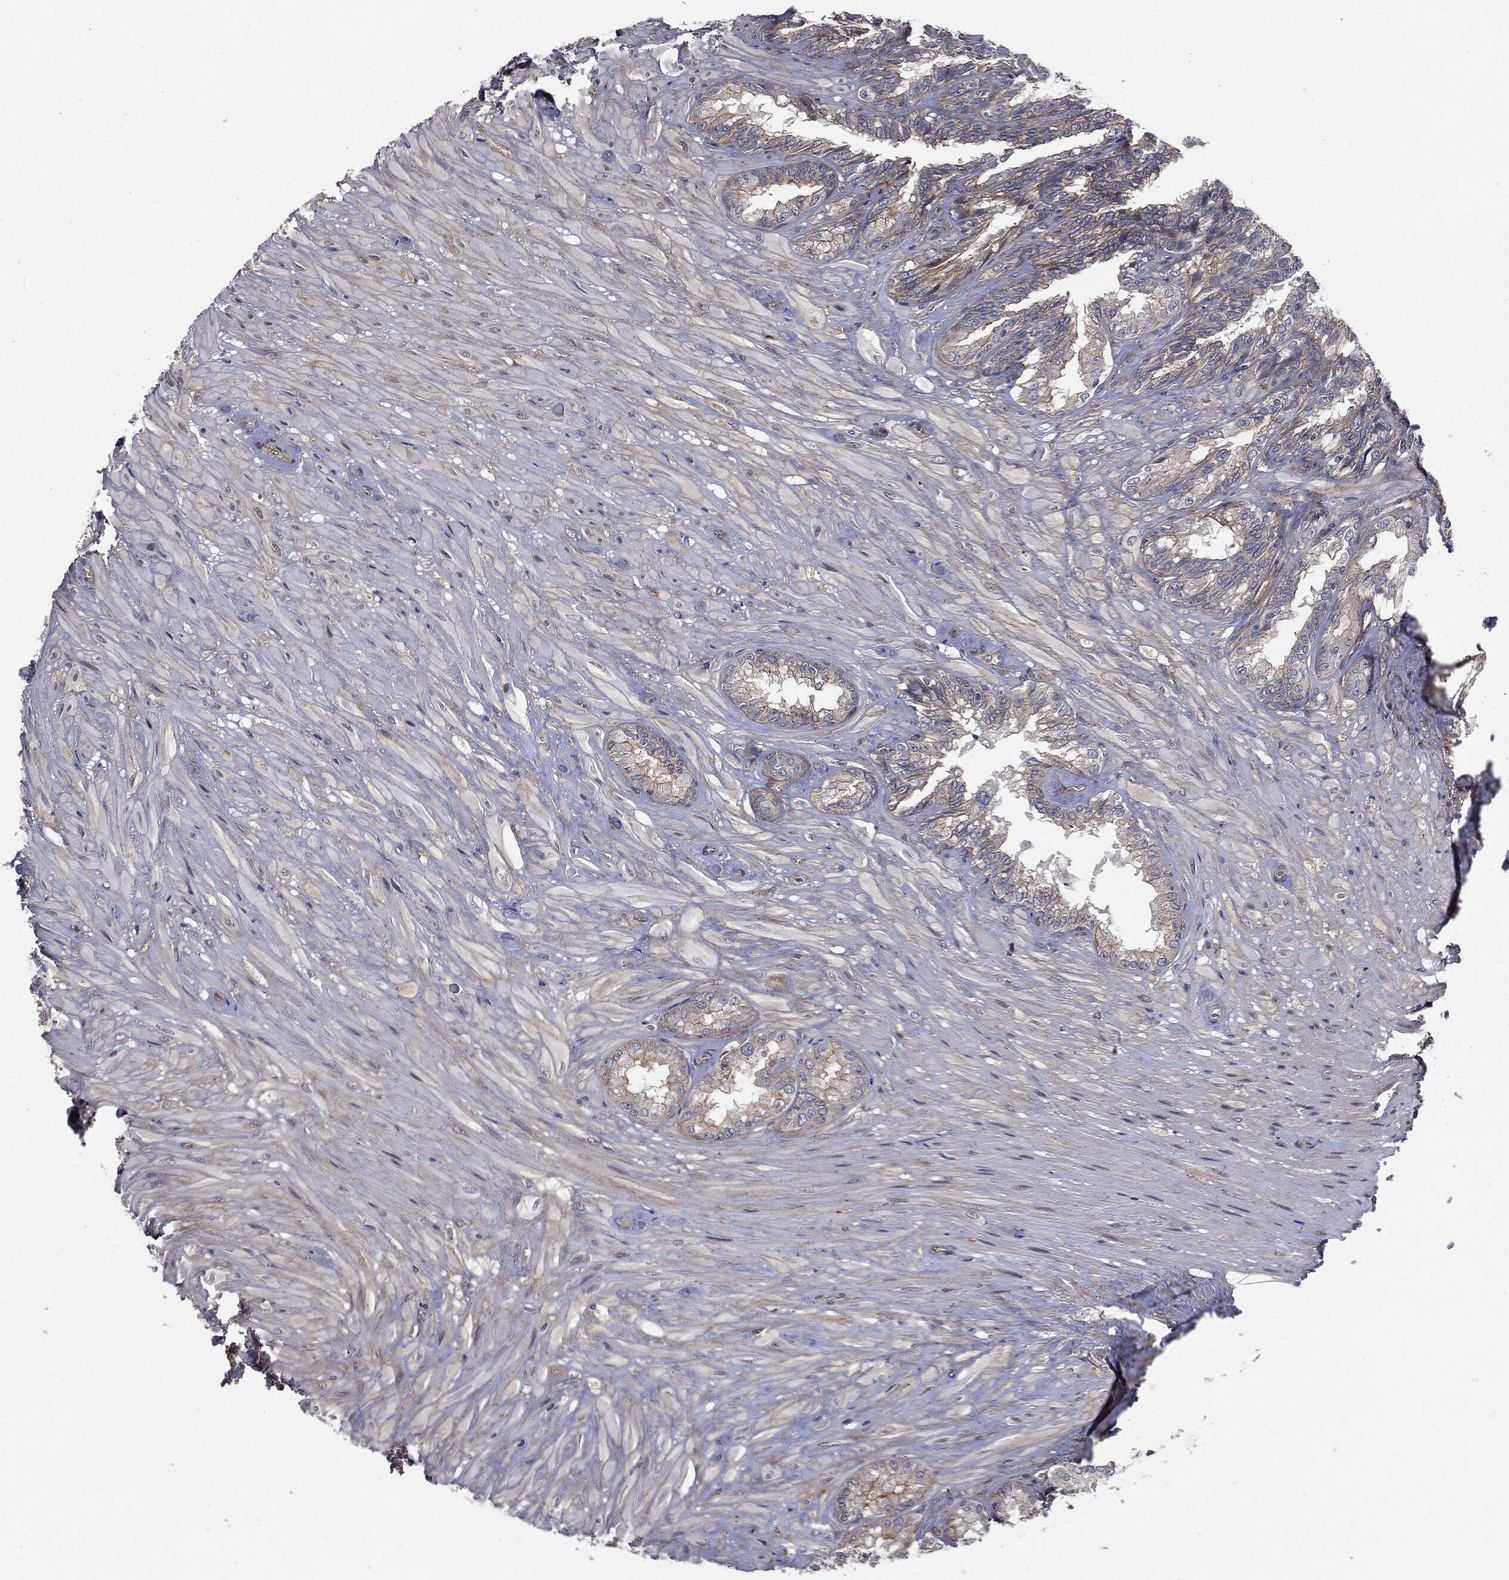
{"staining": {"intensity": "moderate", "quantity": "<25%", "location": "cytoplasmic/membranous"}, "tissue": "seminal vesicle", "cell_type": "Glandular cells", "image_type": "normal", "snomed": [{"axis": "morphology", "description": "Normal tissue, NOS"}, {"axis": "topography", "description": "Seminal veicle"}], "caption": "Protein analysis of benign seminal vesicle demonstrates moderate cytoplasmic/membranous staining in approximately <25% of glandular cells. (DAB (3,3'-diaminobenzidine) = brown stain, brightfield microscopy at high magnification).", "gene": "EPS15L1", "patient": {"sex": "male", "age": 68}}